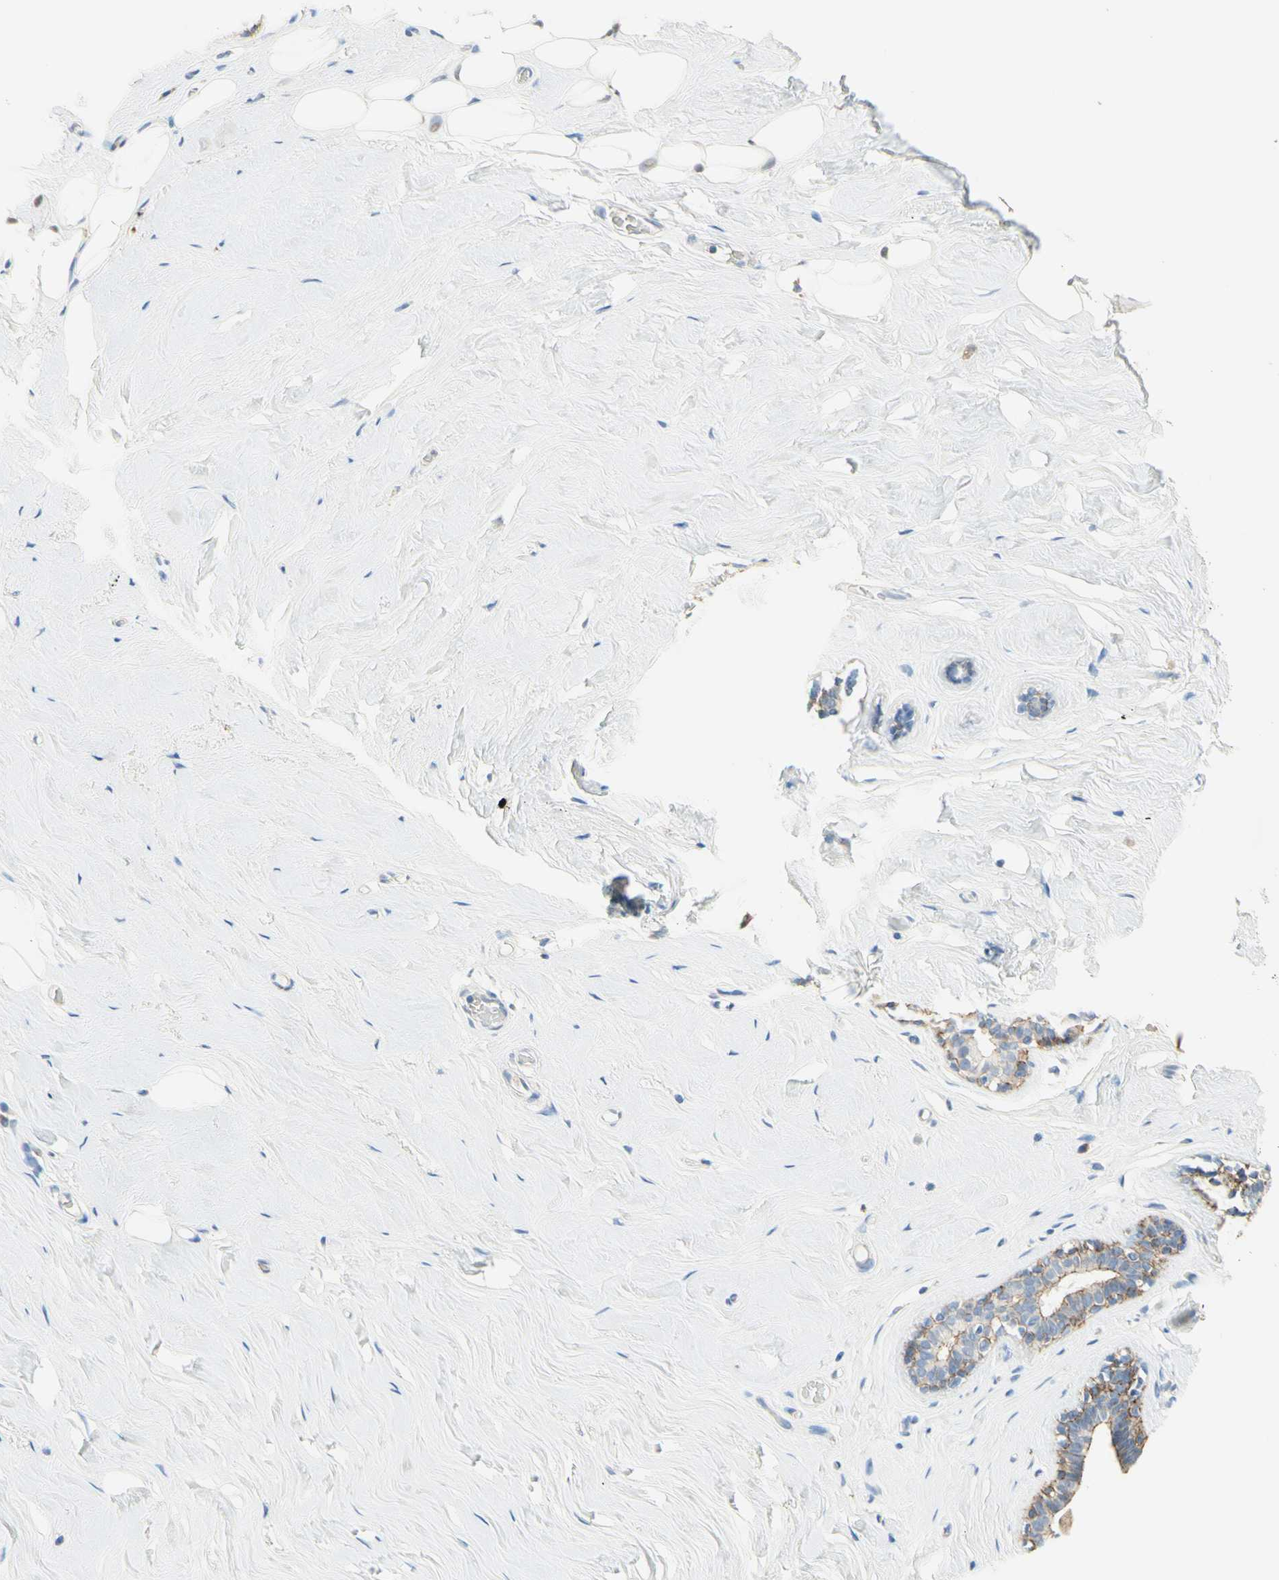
{"staining": {"intensity": "negative", "quantity": "none", "location": "none"}, "tissue": "breast", "cell_type": "Adipocytes", "image_type": "normal", "snomed": [{"axis": "morphology", "description": "Normal tissue, NOS"}, {"axis": "topography", "description": "Breast"}], "caption": "Adipocytes show no significant protein expression in normal breast.", "gene": "NECTIN4", "patient": {"sex": "female", "age": 75}}